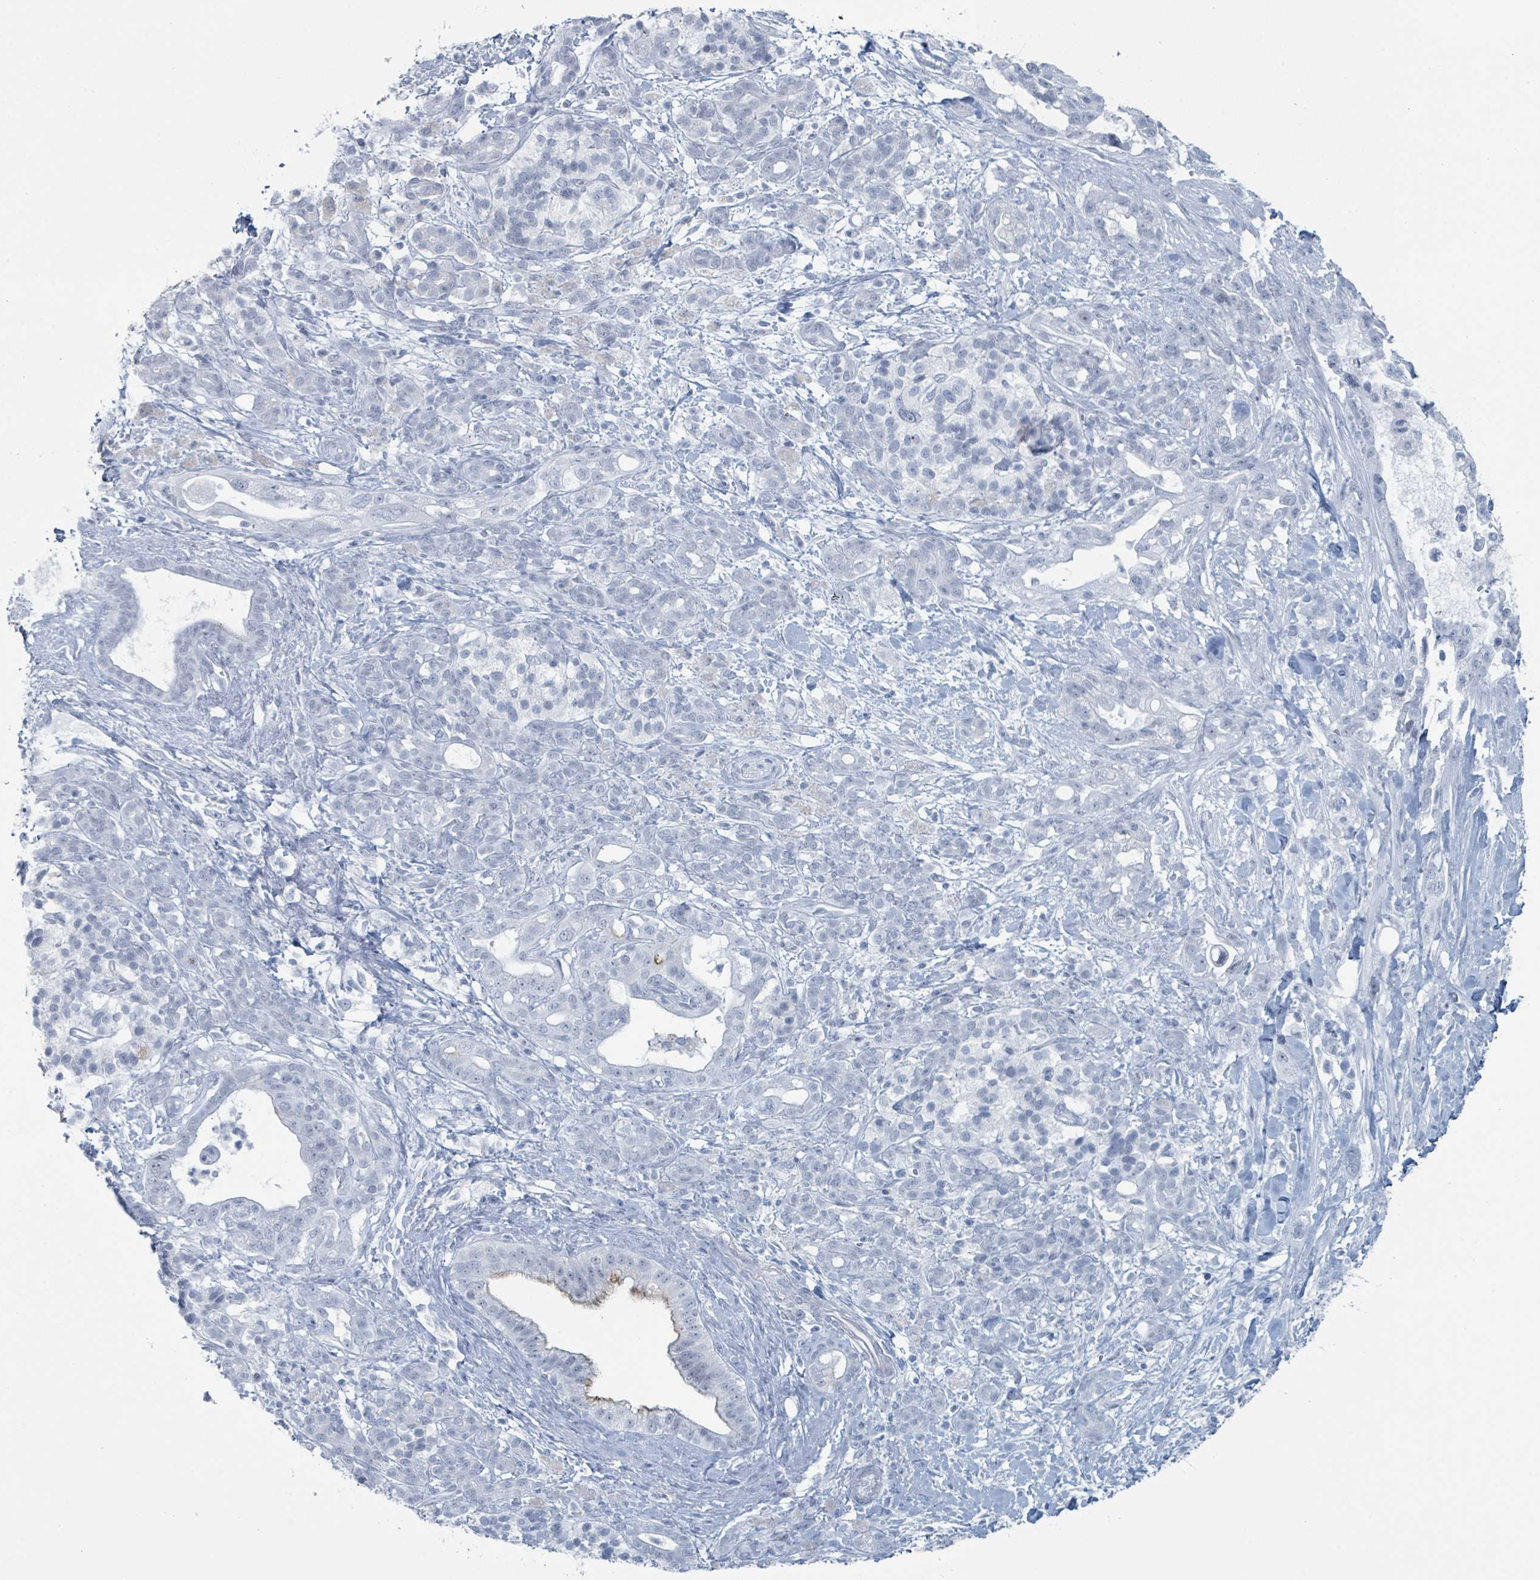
{"staining": {"intensity": "negative", "quantity": "none", "location": "none"}, "tissue": "pancreatic cancer", "cell_type": "Tumor cells", "image_type": "cancer", "snomed": [{"axis": "morphology", "description": "Adenocarcinoma, NOS"}, {"axis": "topography", "description": "Pancreas"}], "caption": "Pancreatic cancer stained for a protein using immunohistochemistry exhibits no staining tumor cells.", "gene": "GPR15LG", "patient": {"sex": "male", "age": 44}}